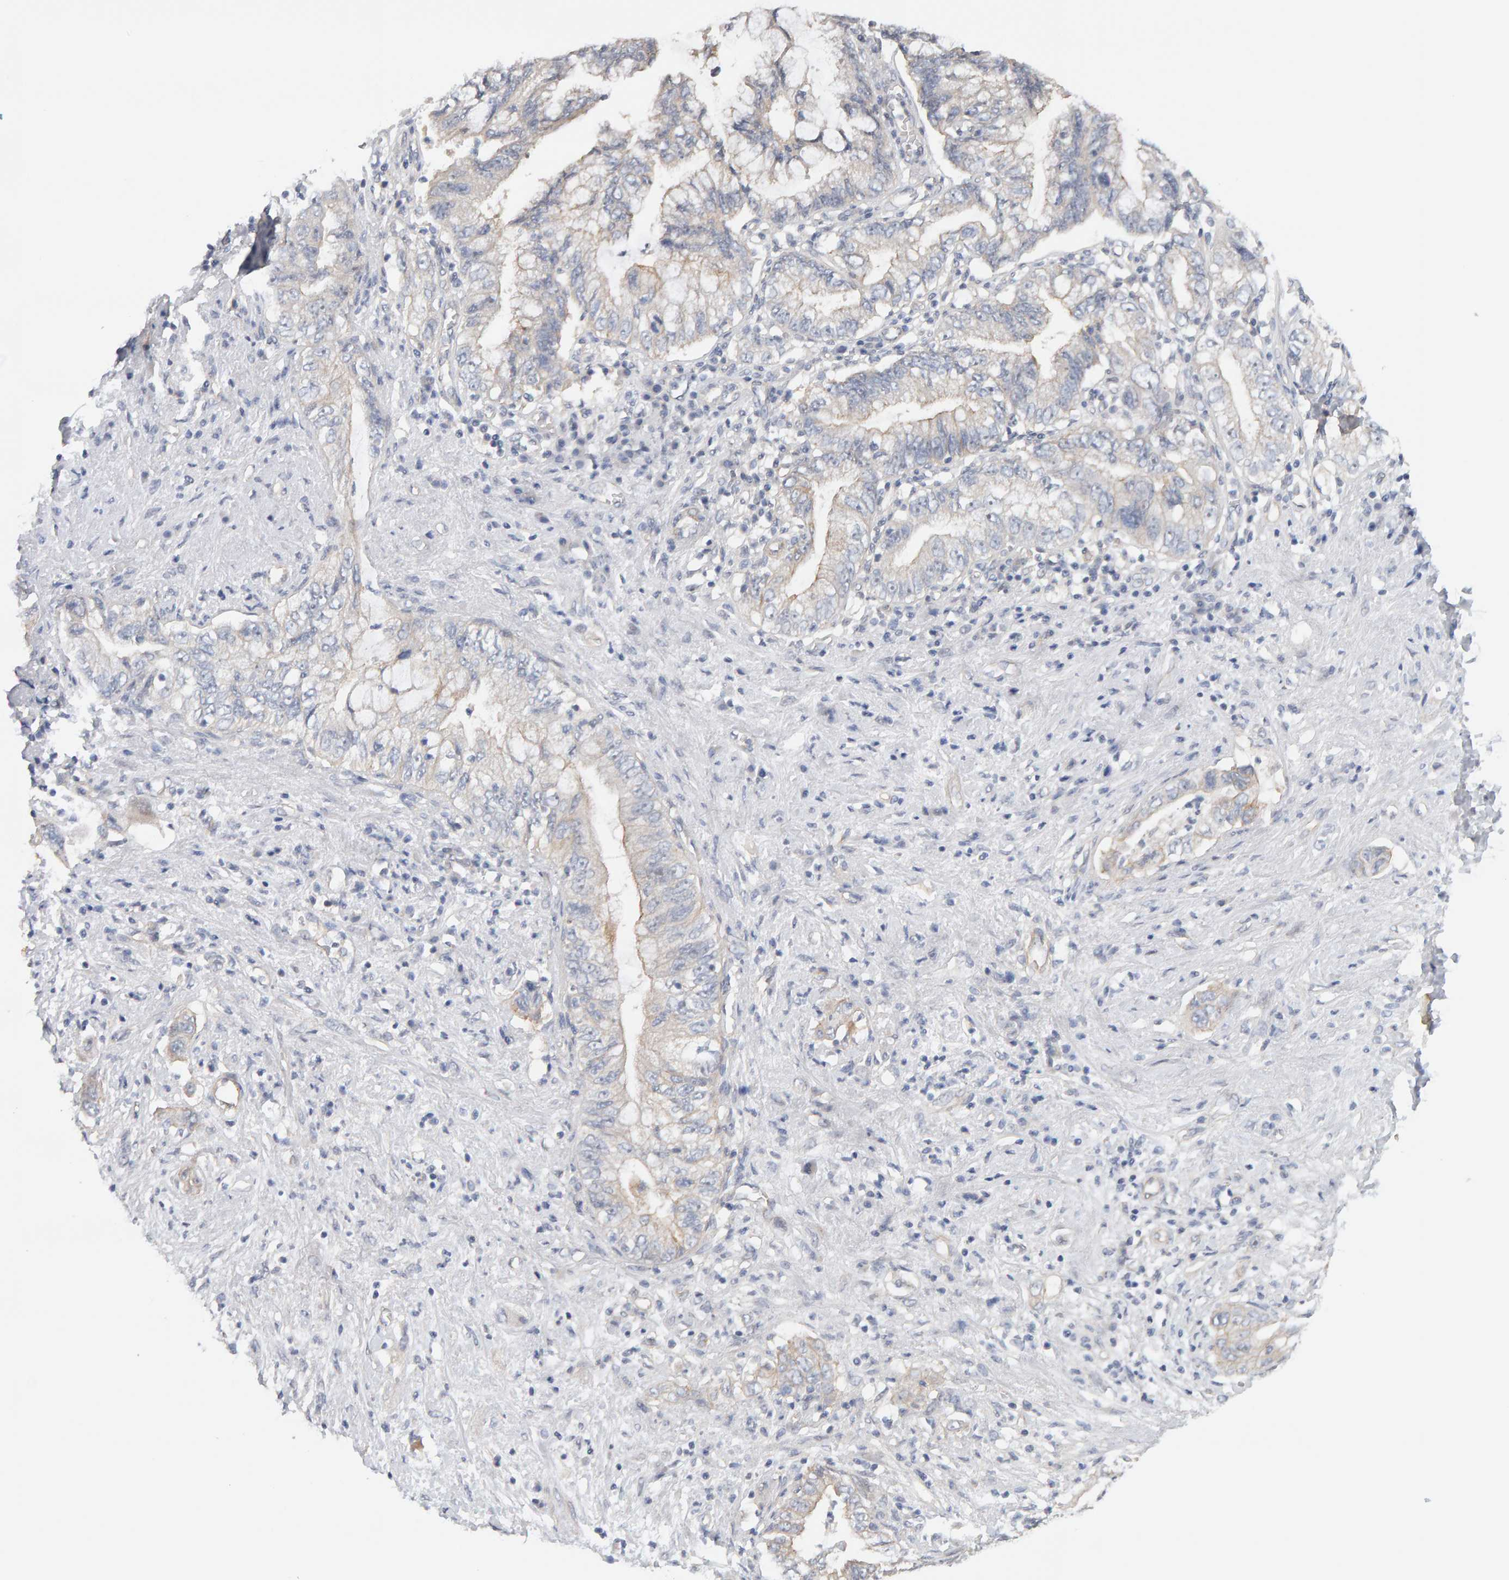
{"staining": {"intensity": "weak", "quantity": "<25%", "location": "cytoplasmic/membranous"}, "tissue": "pancreatic cancer", "cell_type": "Tumor cells", "image_type": "cancer", "snomed": [{"axis": "morphology", "description": "Adenocarcinoma, NOS"}, {"axis": "topography", "description": "Pancreas"}], "caption": "The micrograph demonstrates no staining of tumor cells in adenocarcinoma (pancreatic).", "gene": "PPP1R16A", "patient": {"sex": "female", "age": 73}}